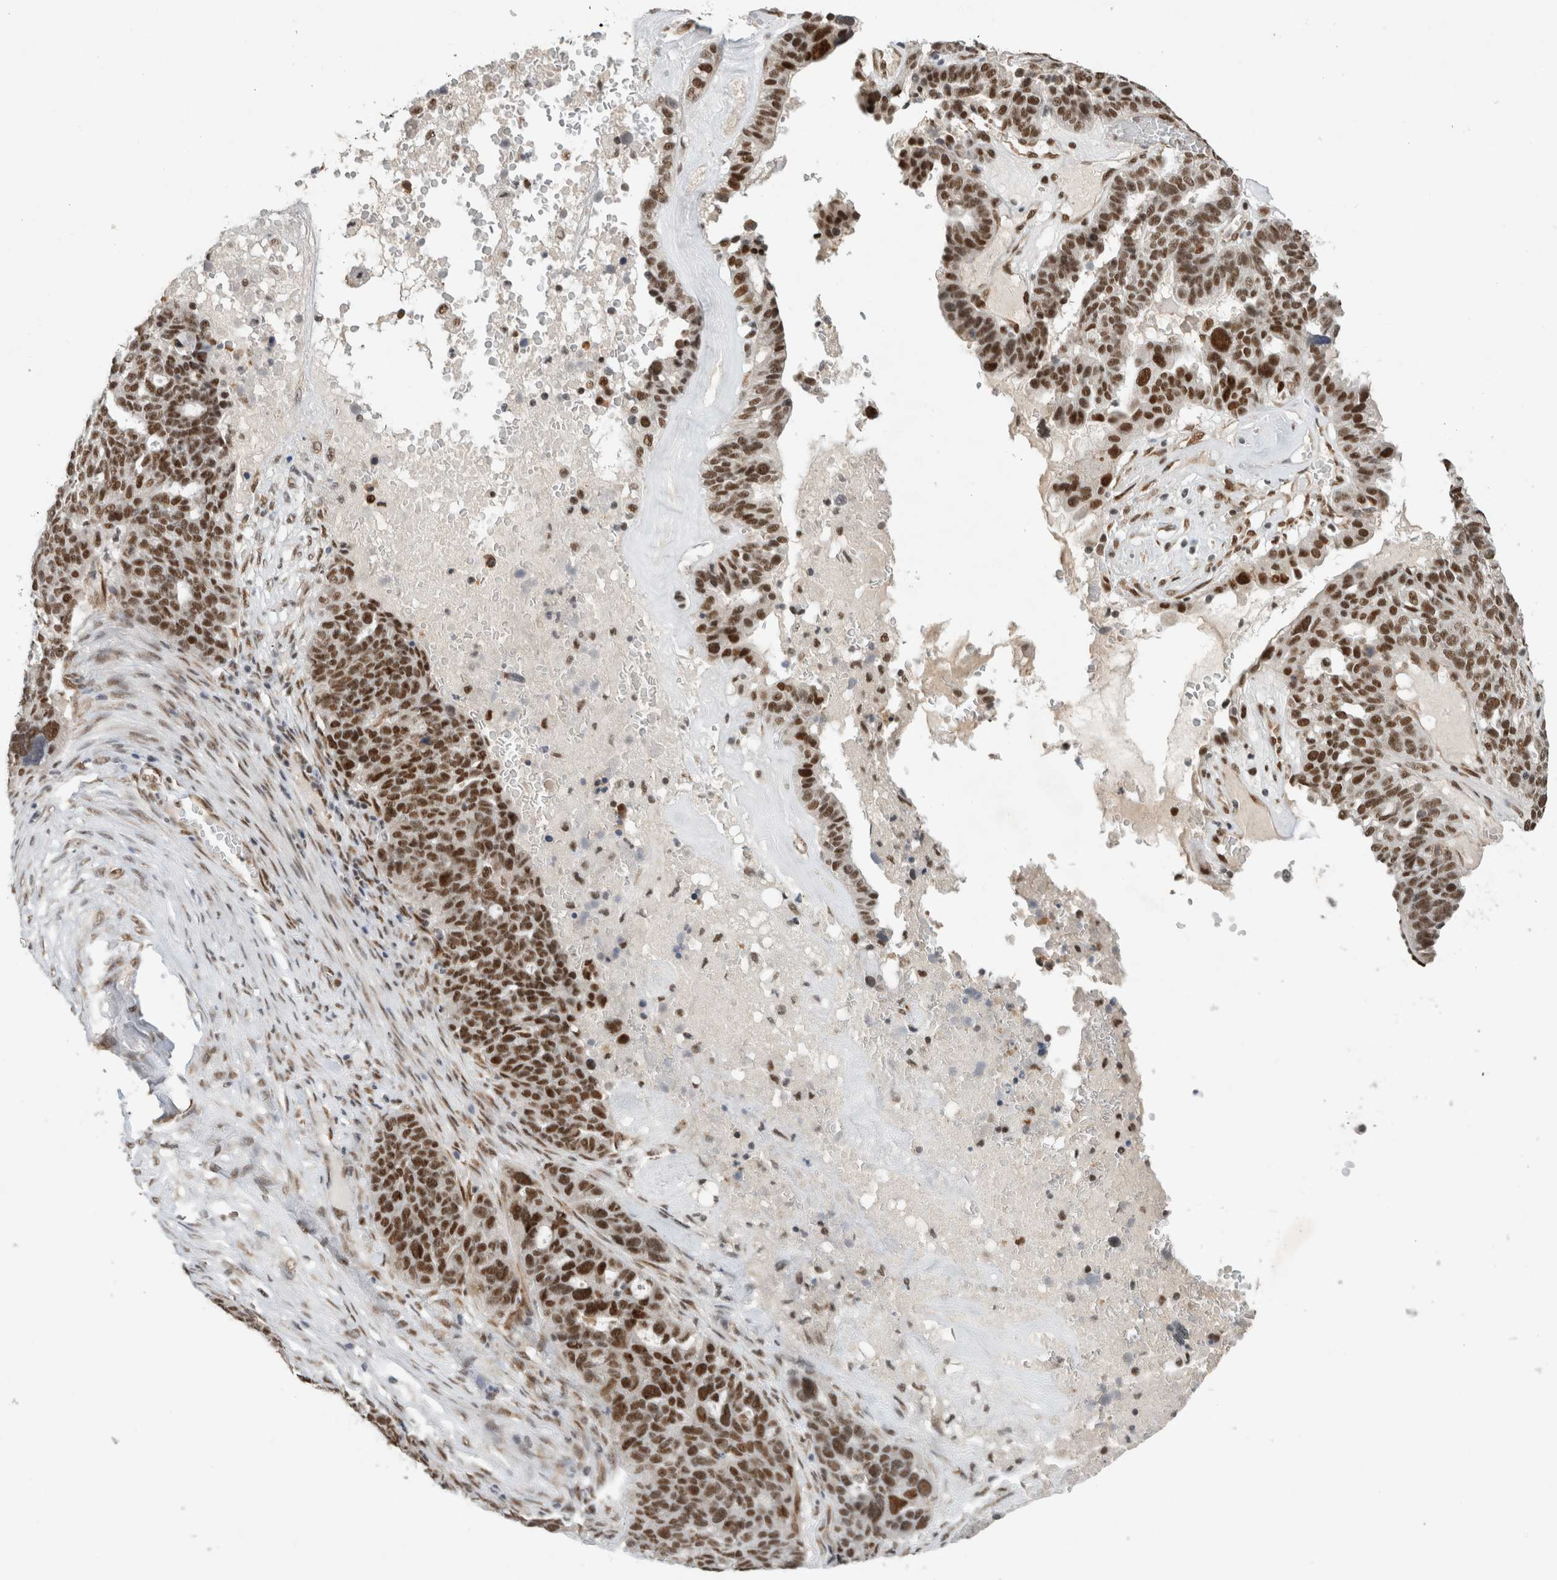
{"staining": {"intensity": "strong", "quantity": "25%-75%", "location": "nuclear"}, "tissue": "ovarian cancer", "cell_type": "Tumor cells", "image_type": "cancer", "snomed": [{"axis": "morphology", "description": "Cystadenocarcinoma, serous, NOS"}, {"axis": "topography", "description": "Ovary"}], "caption": "This image shows immunohistochemistry staining of human serous cystadenocarcinoma (ovarian), with high strong nuclear expression in about 25%-75% of tumor cells.", "gene": "DDX42", "patient": {"sex": "female", "age": 59}}